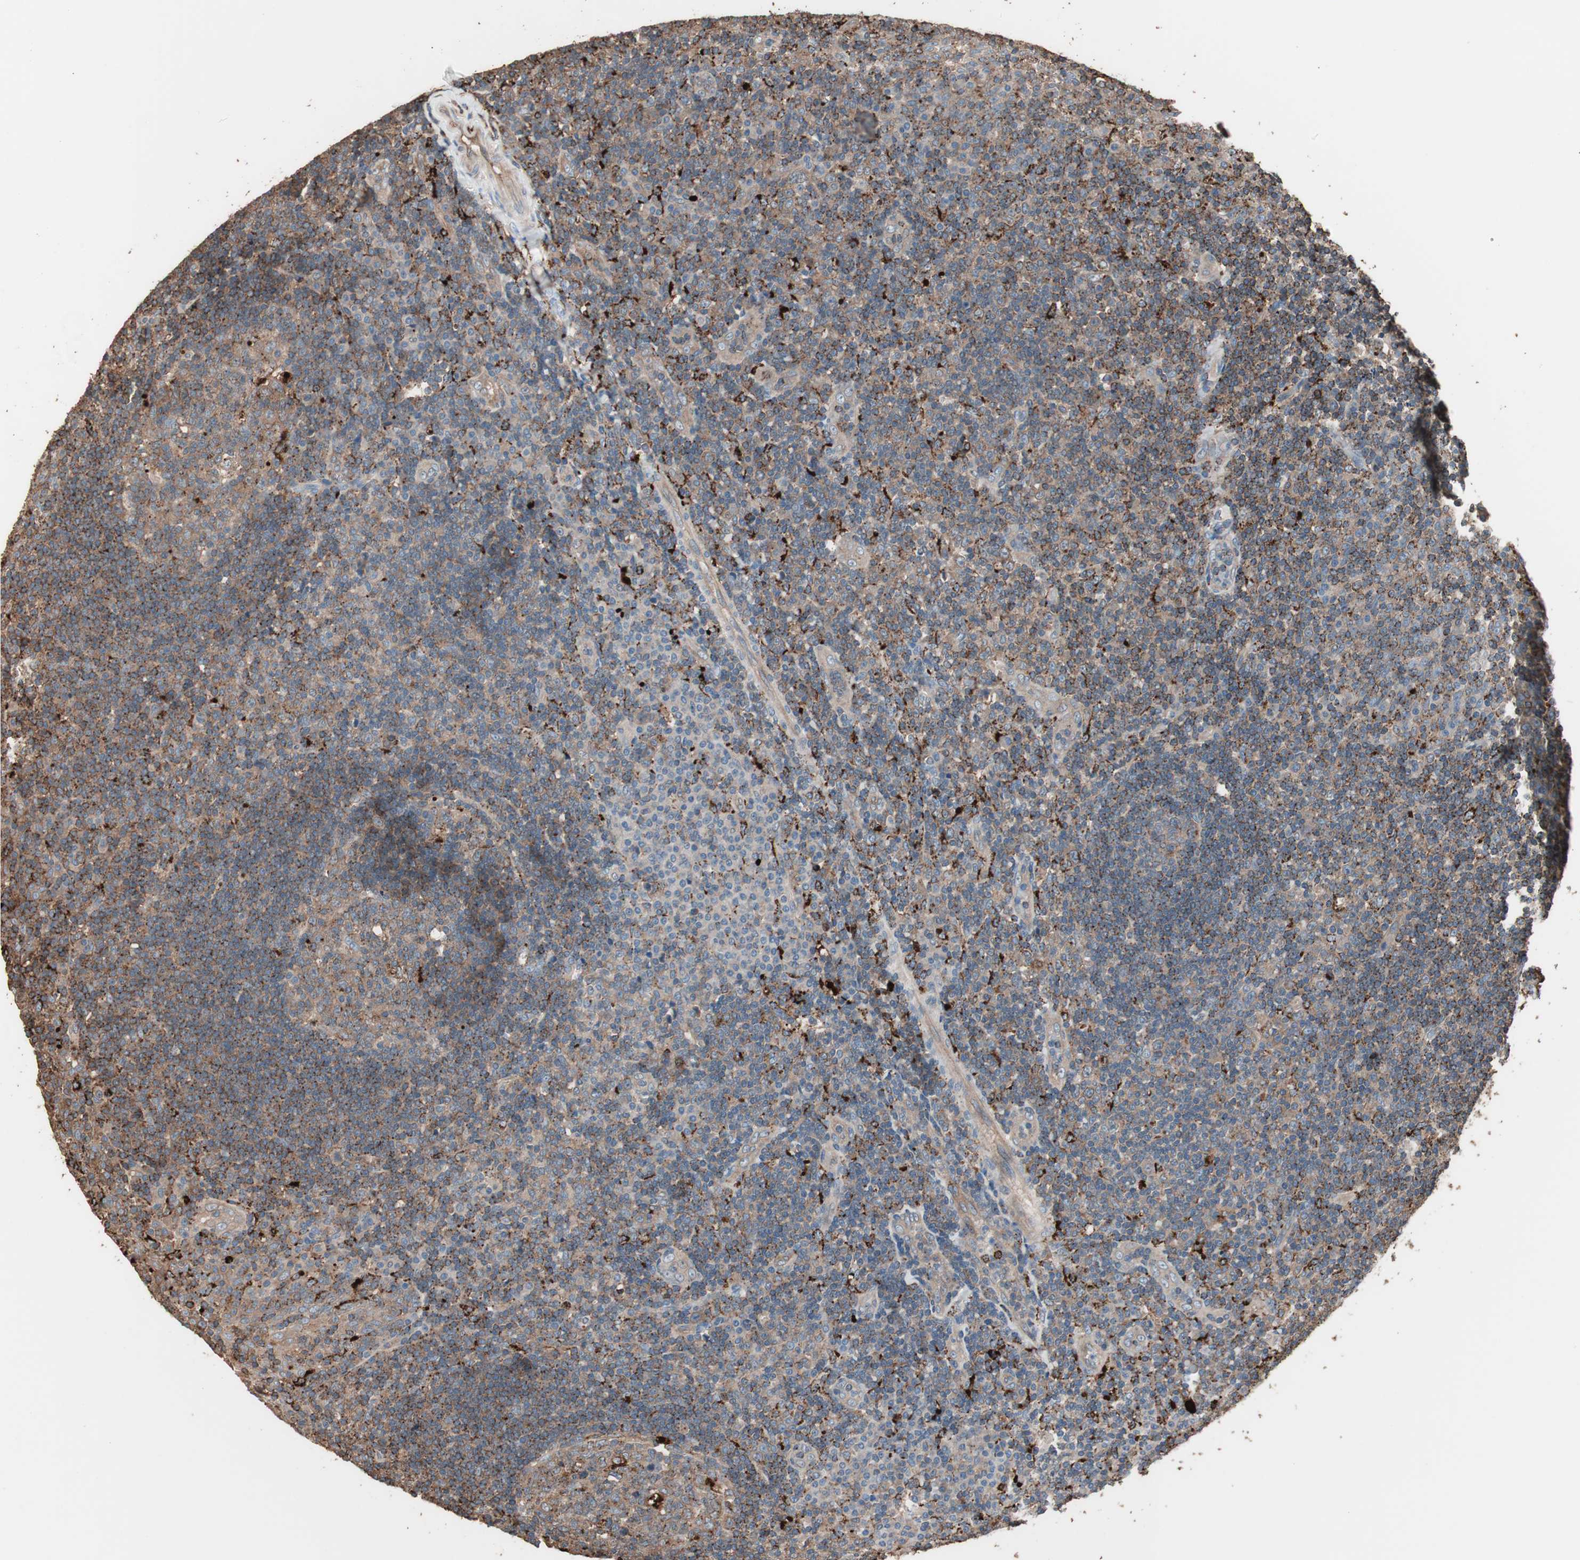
{"staining": {"intensity": "moderate", "quantity": ">75%", "location": "cytoplasmic/membranous"}, "tissue": "tonsil", "cell_type": "Germinal center cells", "image_type": "normal", "snomed": [{"axis": "morphology", "description": "Normal tissue, NOS"}, {"axis": "topography", "description": "Tonsil"}], "caption": "Protein expression analysis of benign human tonsil reveals moderate cytoplasmic/membranous positivity in approximately >75% of germinal center cells.", "gene": "CCT3", "patient": {"sex": "female", "age": 40}}